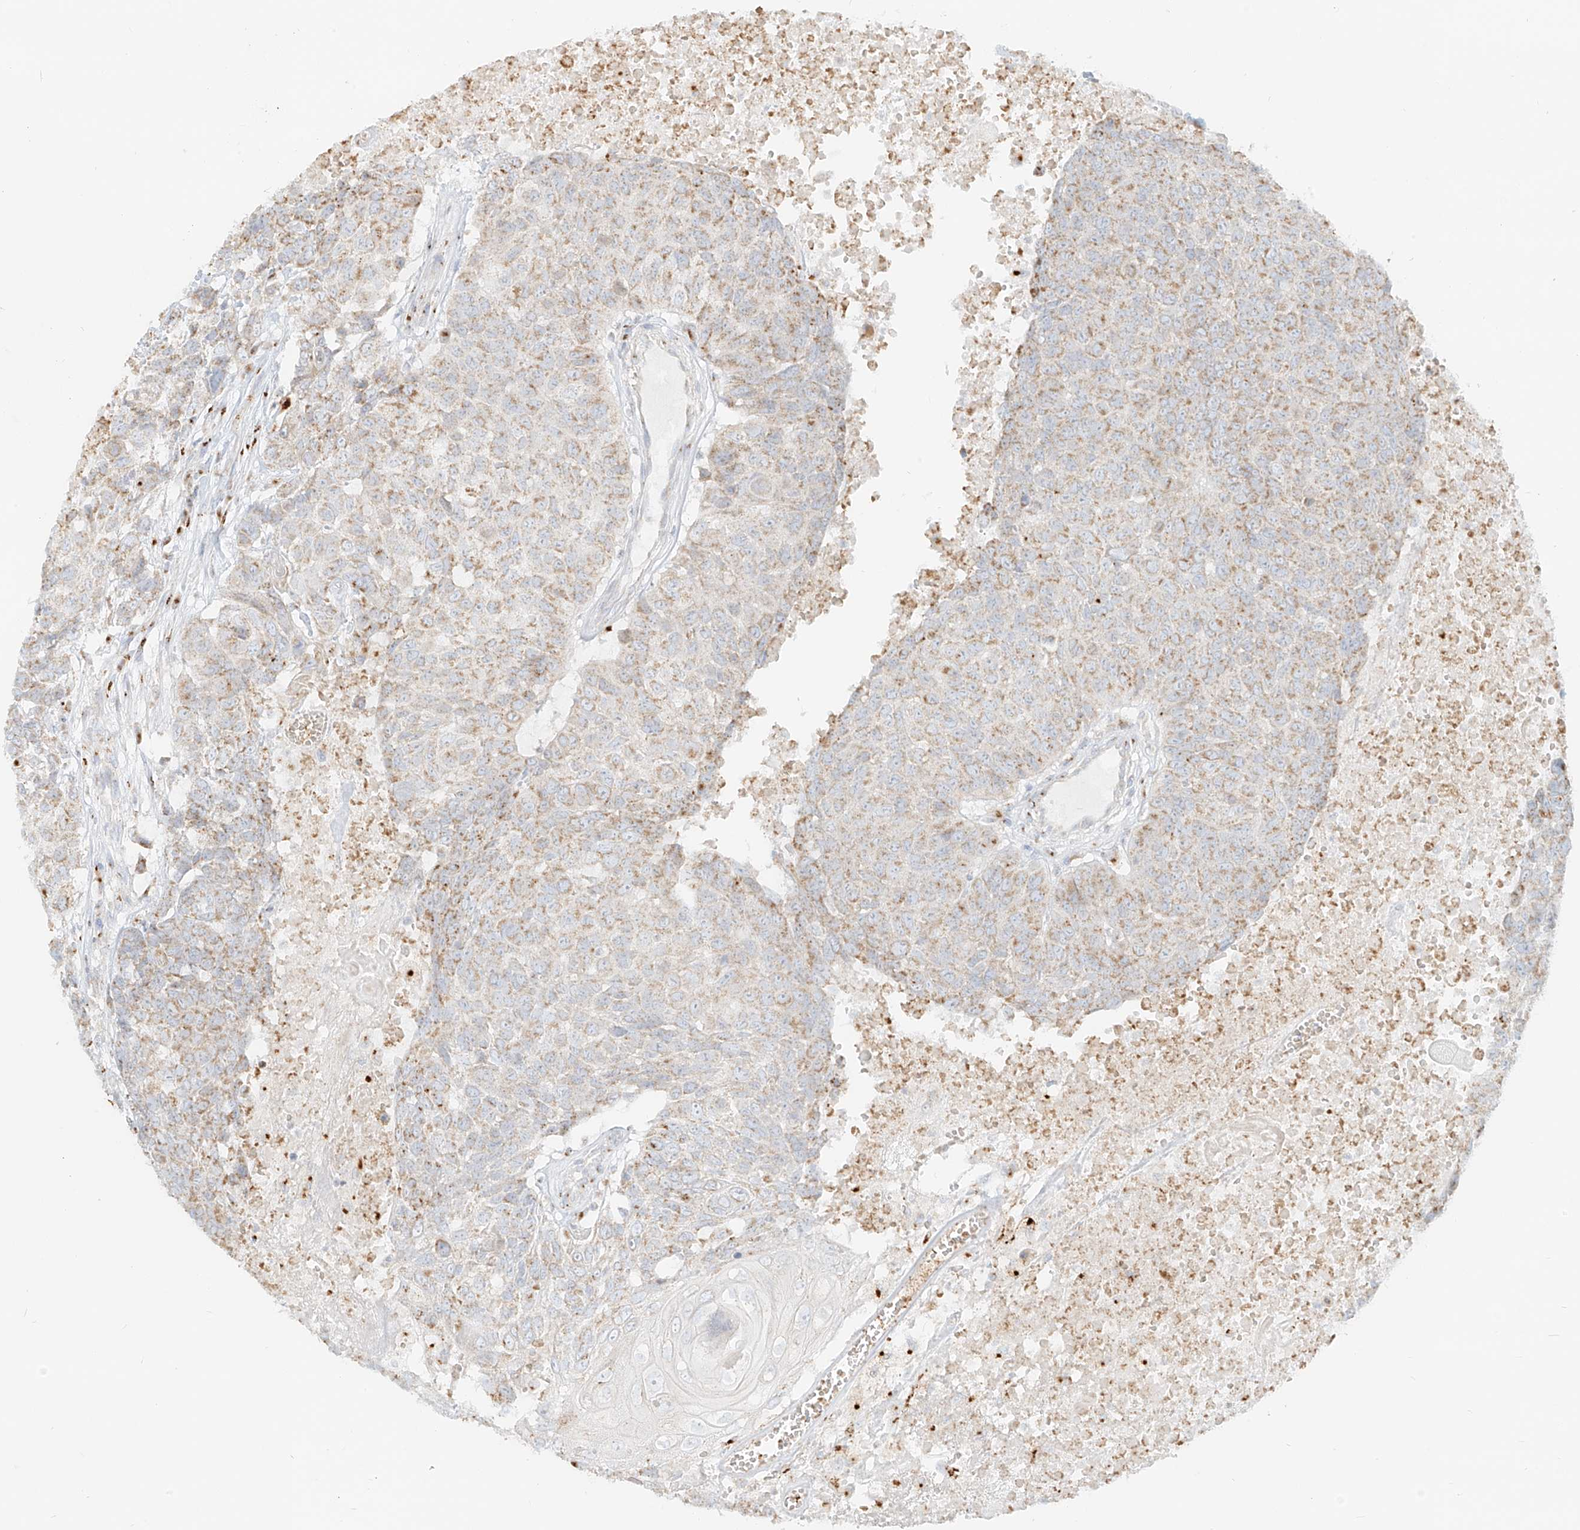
{"staining": {"intensity": "weak", "quantity": ">75%", "location": "cytoplasmic/membranous"}, "tissue": "head and neck cancer", "cell_type": "Tumor cells", "image_type": "cancer", "snomed": [{"axis": "morphology", "description": "Squamous cell carcinoma, NOS"}, {"axis": "topography", "description": "Head-Neck"}], "caption": "Human squamous cell carcinoma (head and neck) stained for a protein (brown) displays weak cytoplasmic/membranous positive positivity in about >75% of tumor cells.", "gene": "TMEM87B", "patient": {"sex": "male", "age": 66}}